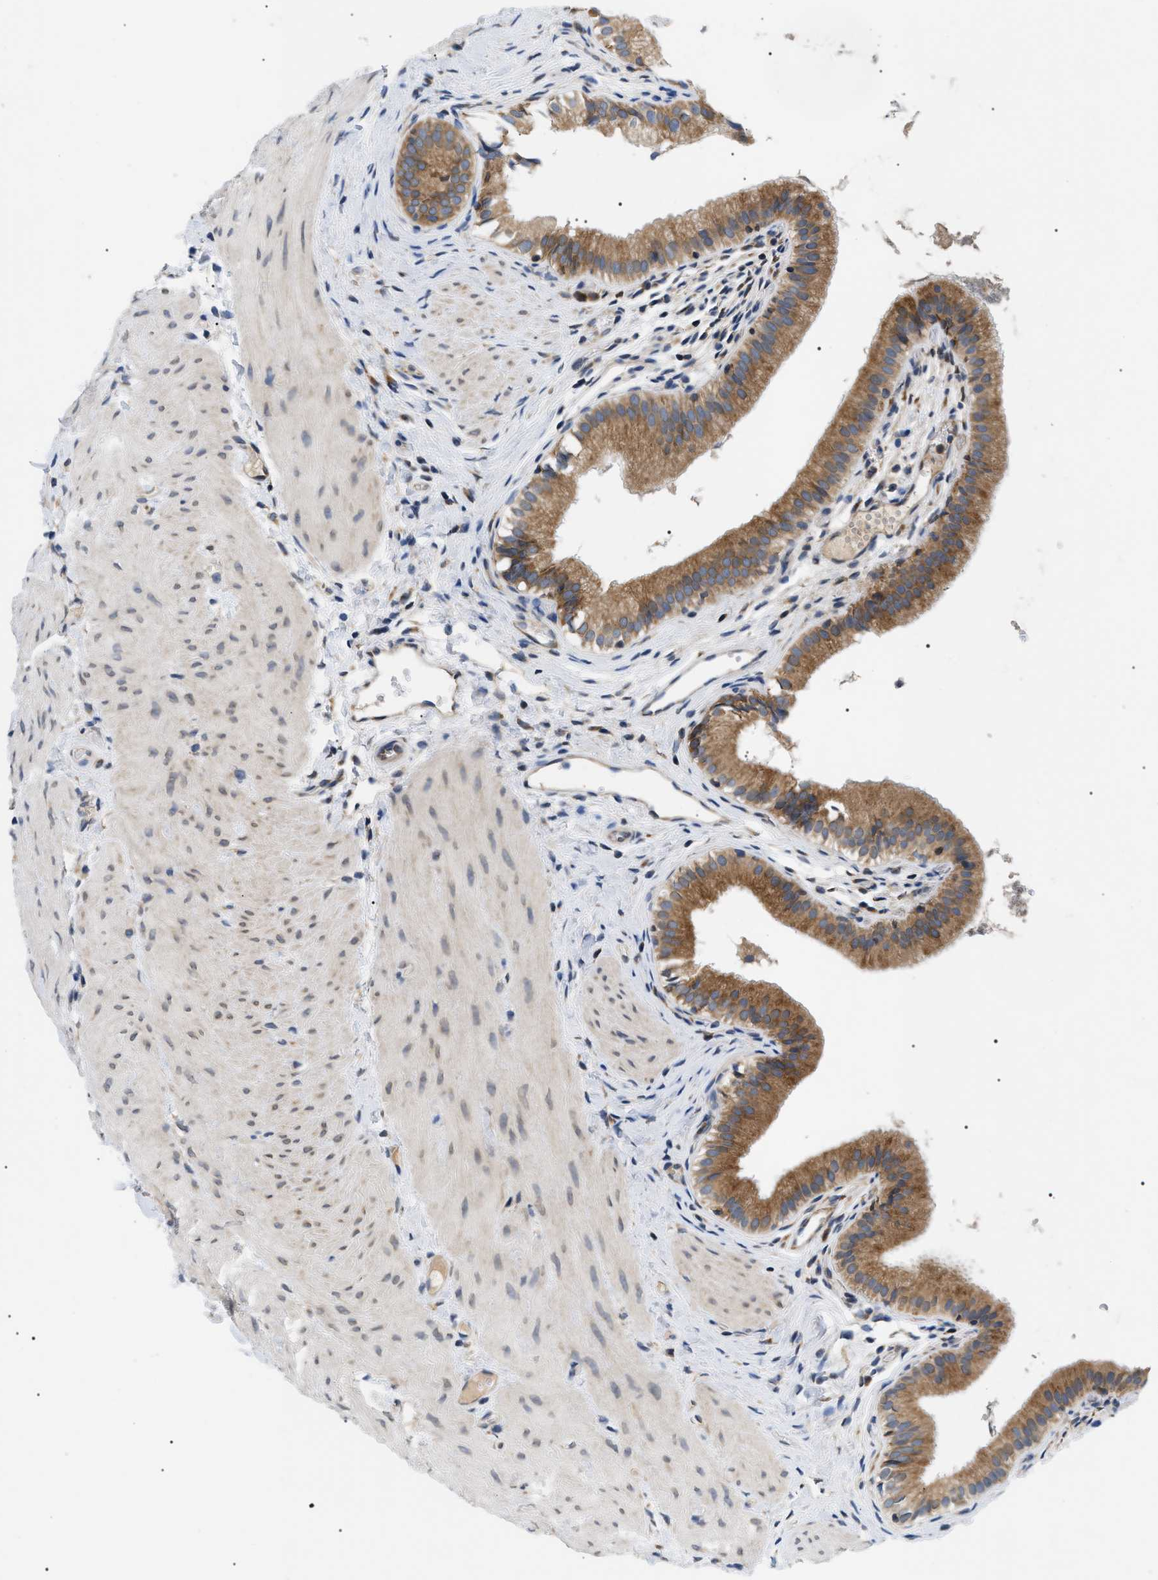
{"staining": {"intensity": "moderate", "quantity": ">75%", "location": "cytoplasmic/membranous"}, "tissue": "gallbladder", "cell_type": "Glandular cells", "image_type": "normal", "snomed": [{"axis": "morphology", "description": "Normal tissue, NOS"}, {"axis": "topography", "description": "Gallbladder"}], "caption": "Glandular cells display medium levels of moderate cytoplasmic/membranous expression in about >75% of cells in benign gallbladder. Immunohistochemistry stains the protein of interest in brown and the nuclei are stained blue.", "gene": "DERL1", "patient": {"sex": "female", "age": 26}}